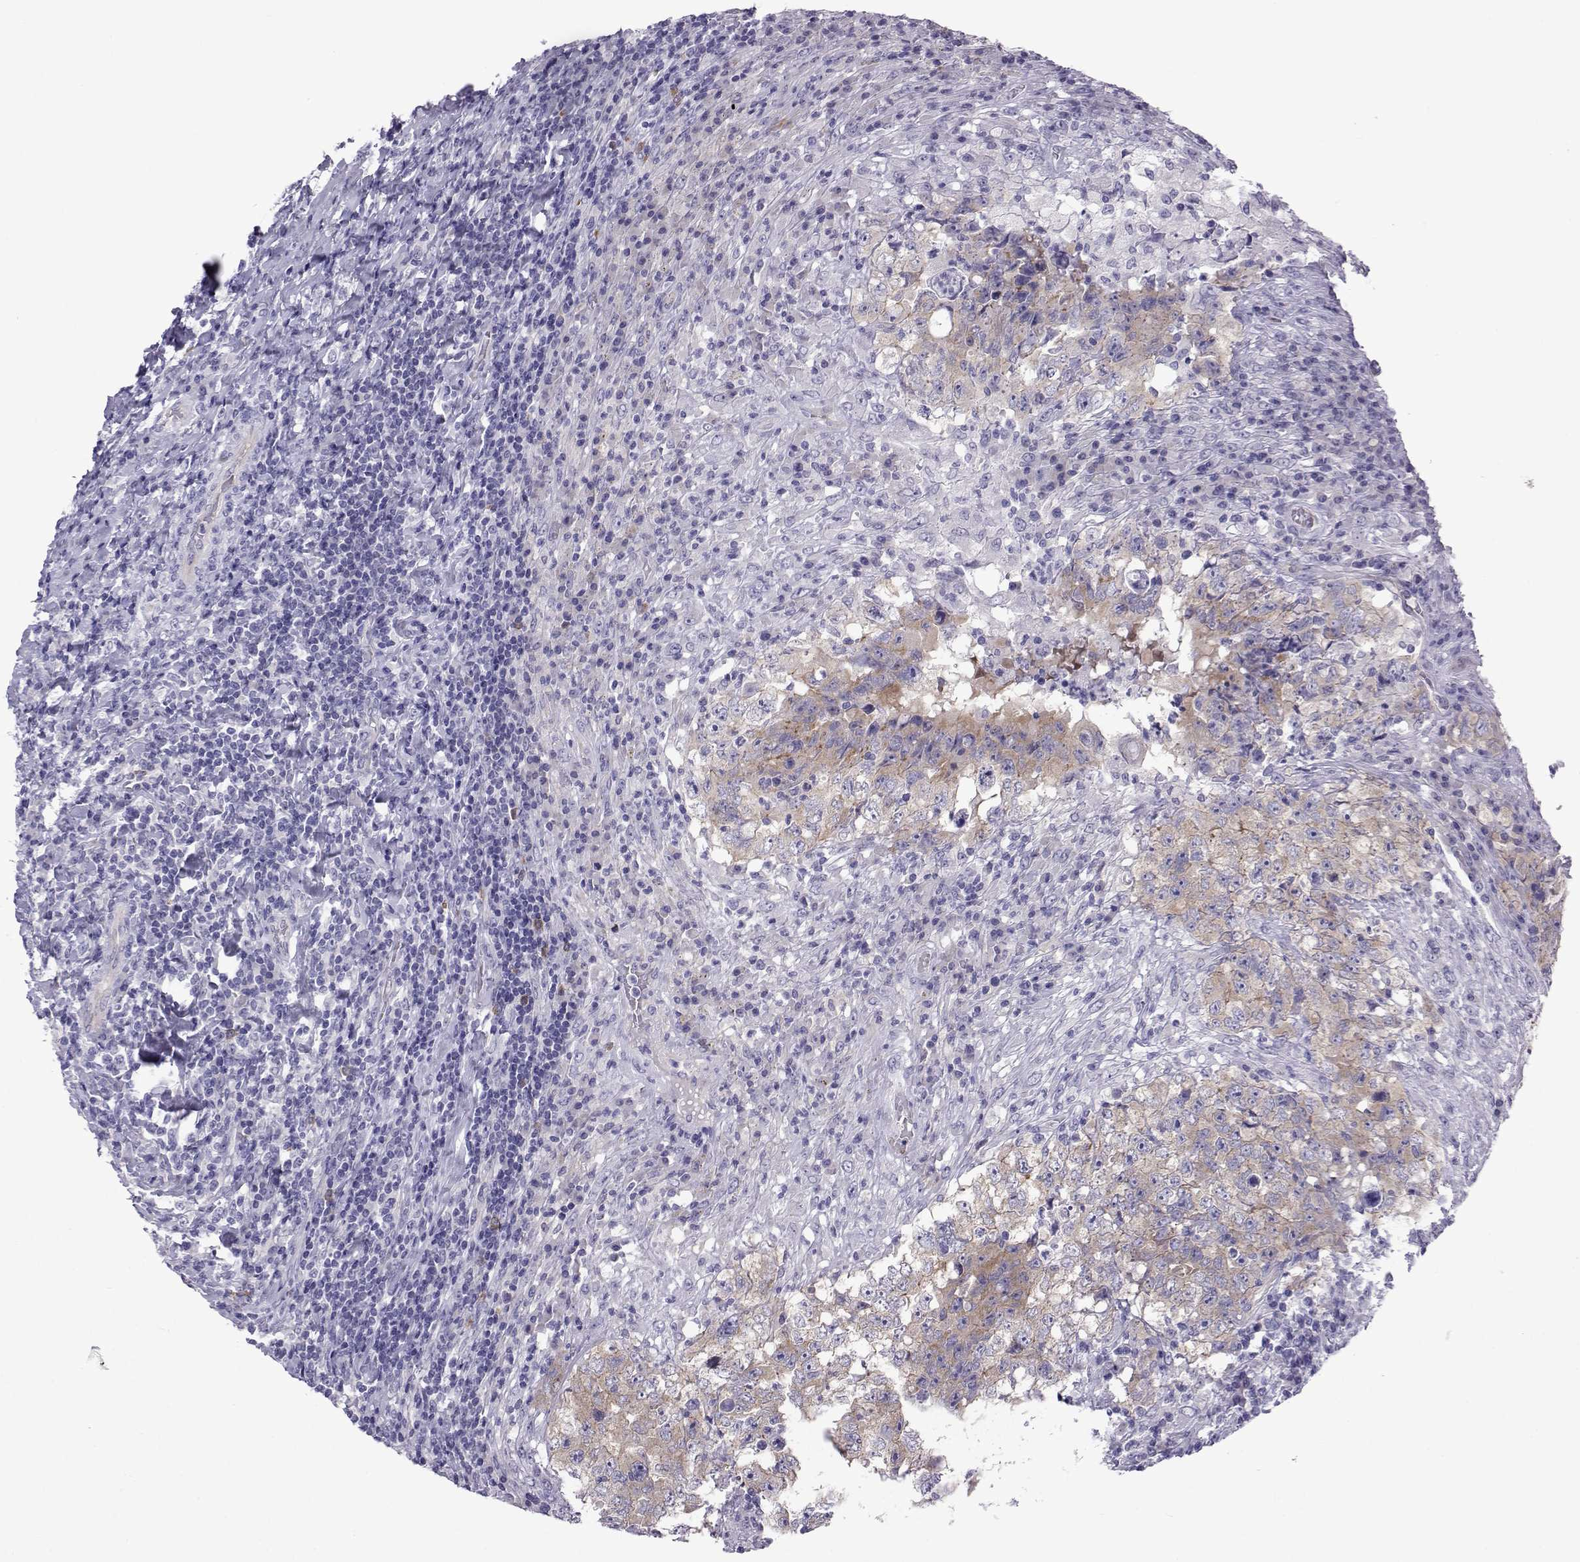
{"staining": {"intensity": "weak", "quantity": "25%-75%", "location": "cytoplasmic/membranous"}, "tissue": "testis cancer", "cell_type": "Tumor cells", "image_type": "cancer", "snomed": [{"axis": "morphology", "description": "Necrosis, NOS"}, {"axis": "morphology", "description": "Carcinoma, Embryonal, NOS"}, {"axis": "topography", "description": "Testis"}], "caption": "A brown stain shows weak cytoplasmic/membranous expression of a protein in testis cancer tumor cells.", "gene": "COL22A1", "patient": {"sex": "male", "age": 19}}